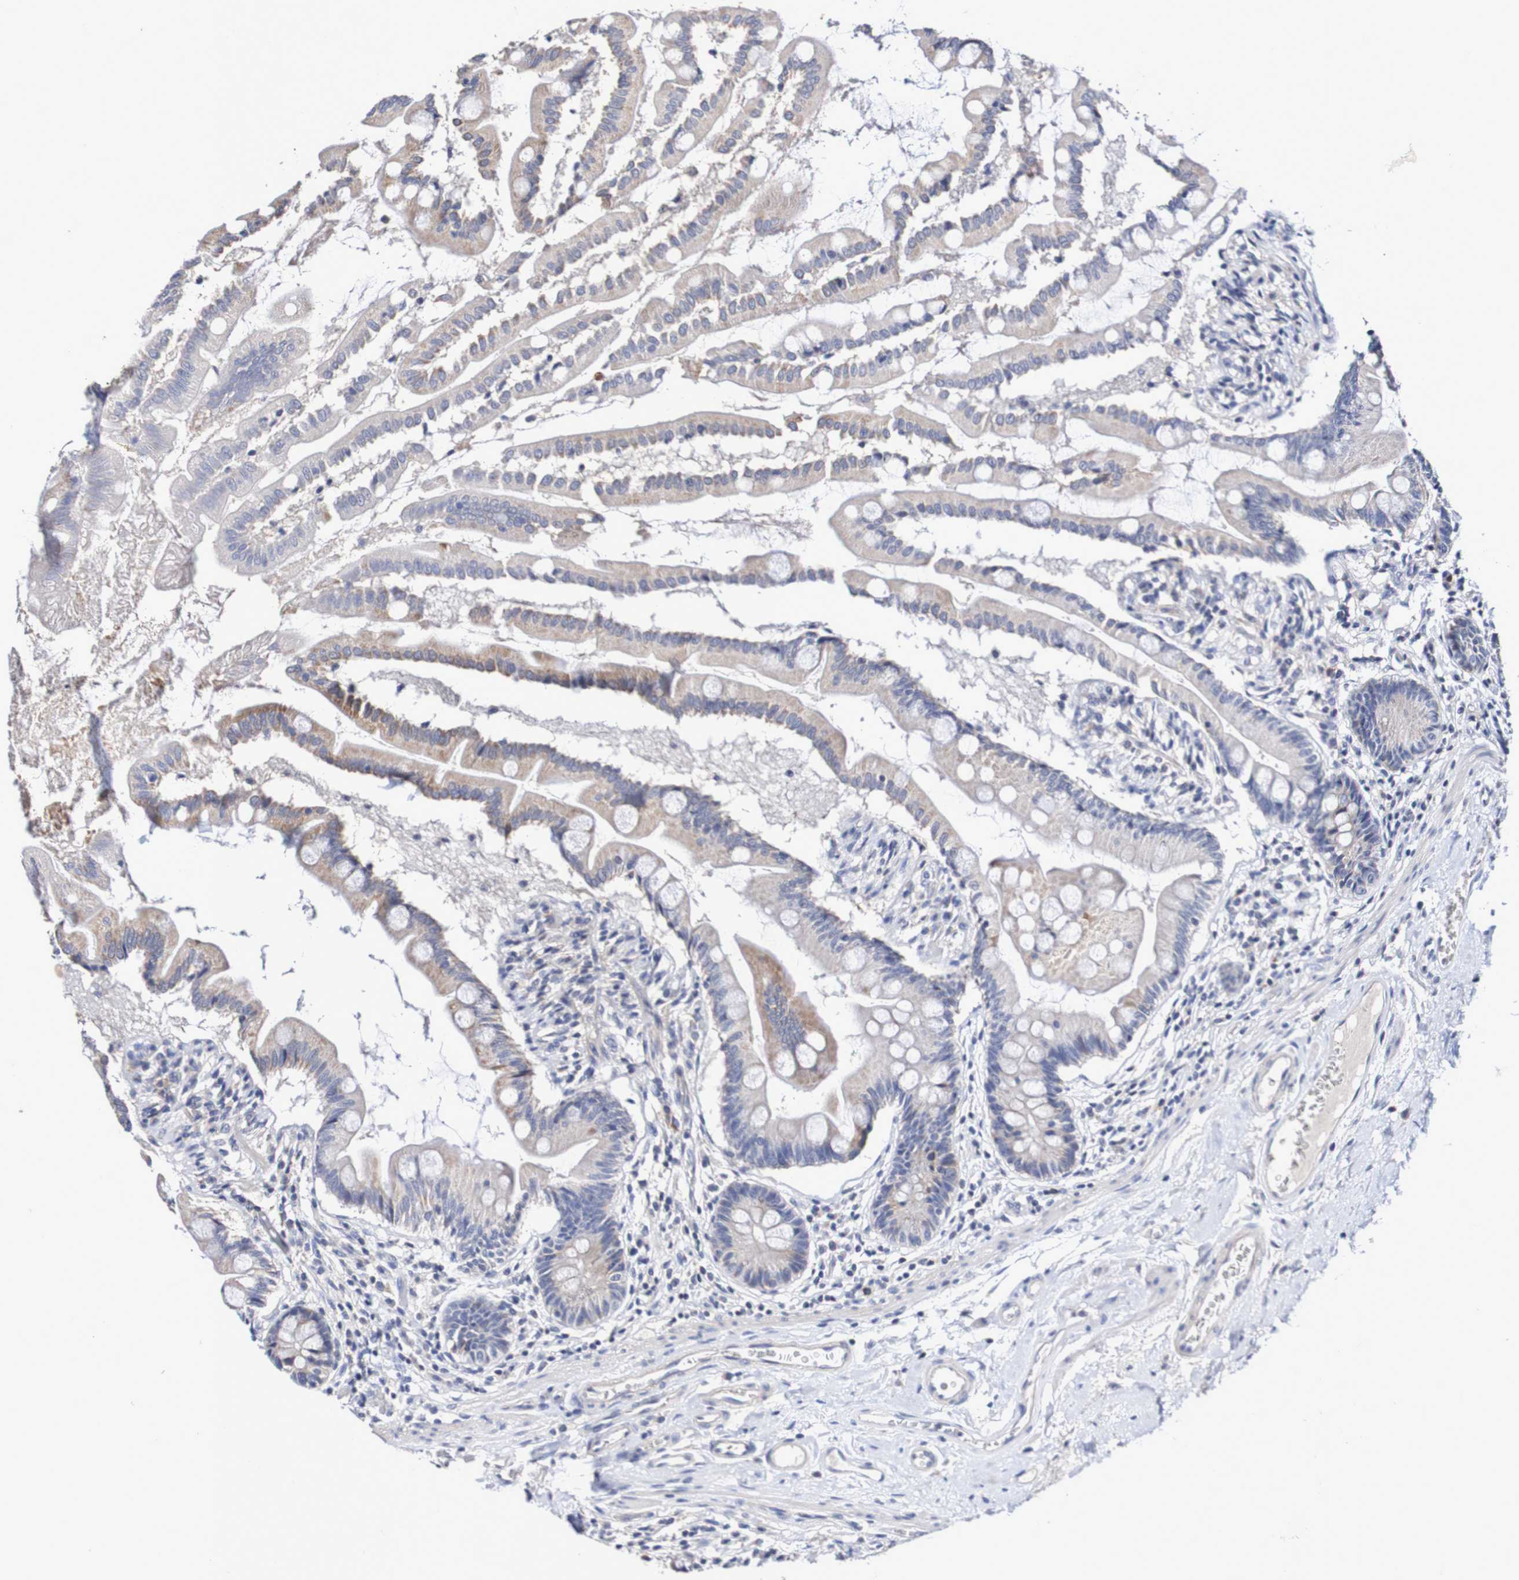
{"staining": {"intensity": "weak", "quantity": "<25%", "location": "cytoplasmic/membranous"}, "tissue": "small intestine", "cell_type": "Glandular cells", "image_type": "normal", "snomed": [{"axis": "morphology", "description": "Normal tissue, NOS"}, {"axis": "topography", "description": "Small intestine"}], "caption": "Immunohistochemistry (IHC) micrograph of benign human small intestine stained for a protein (brown), which shows no expression in glandular cells. (DAB immunohistochemistry (IHC), high magnification).", "gene": "ACVR1C", "patient": {"sex": "female", "age": 56}}